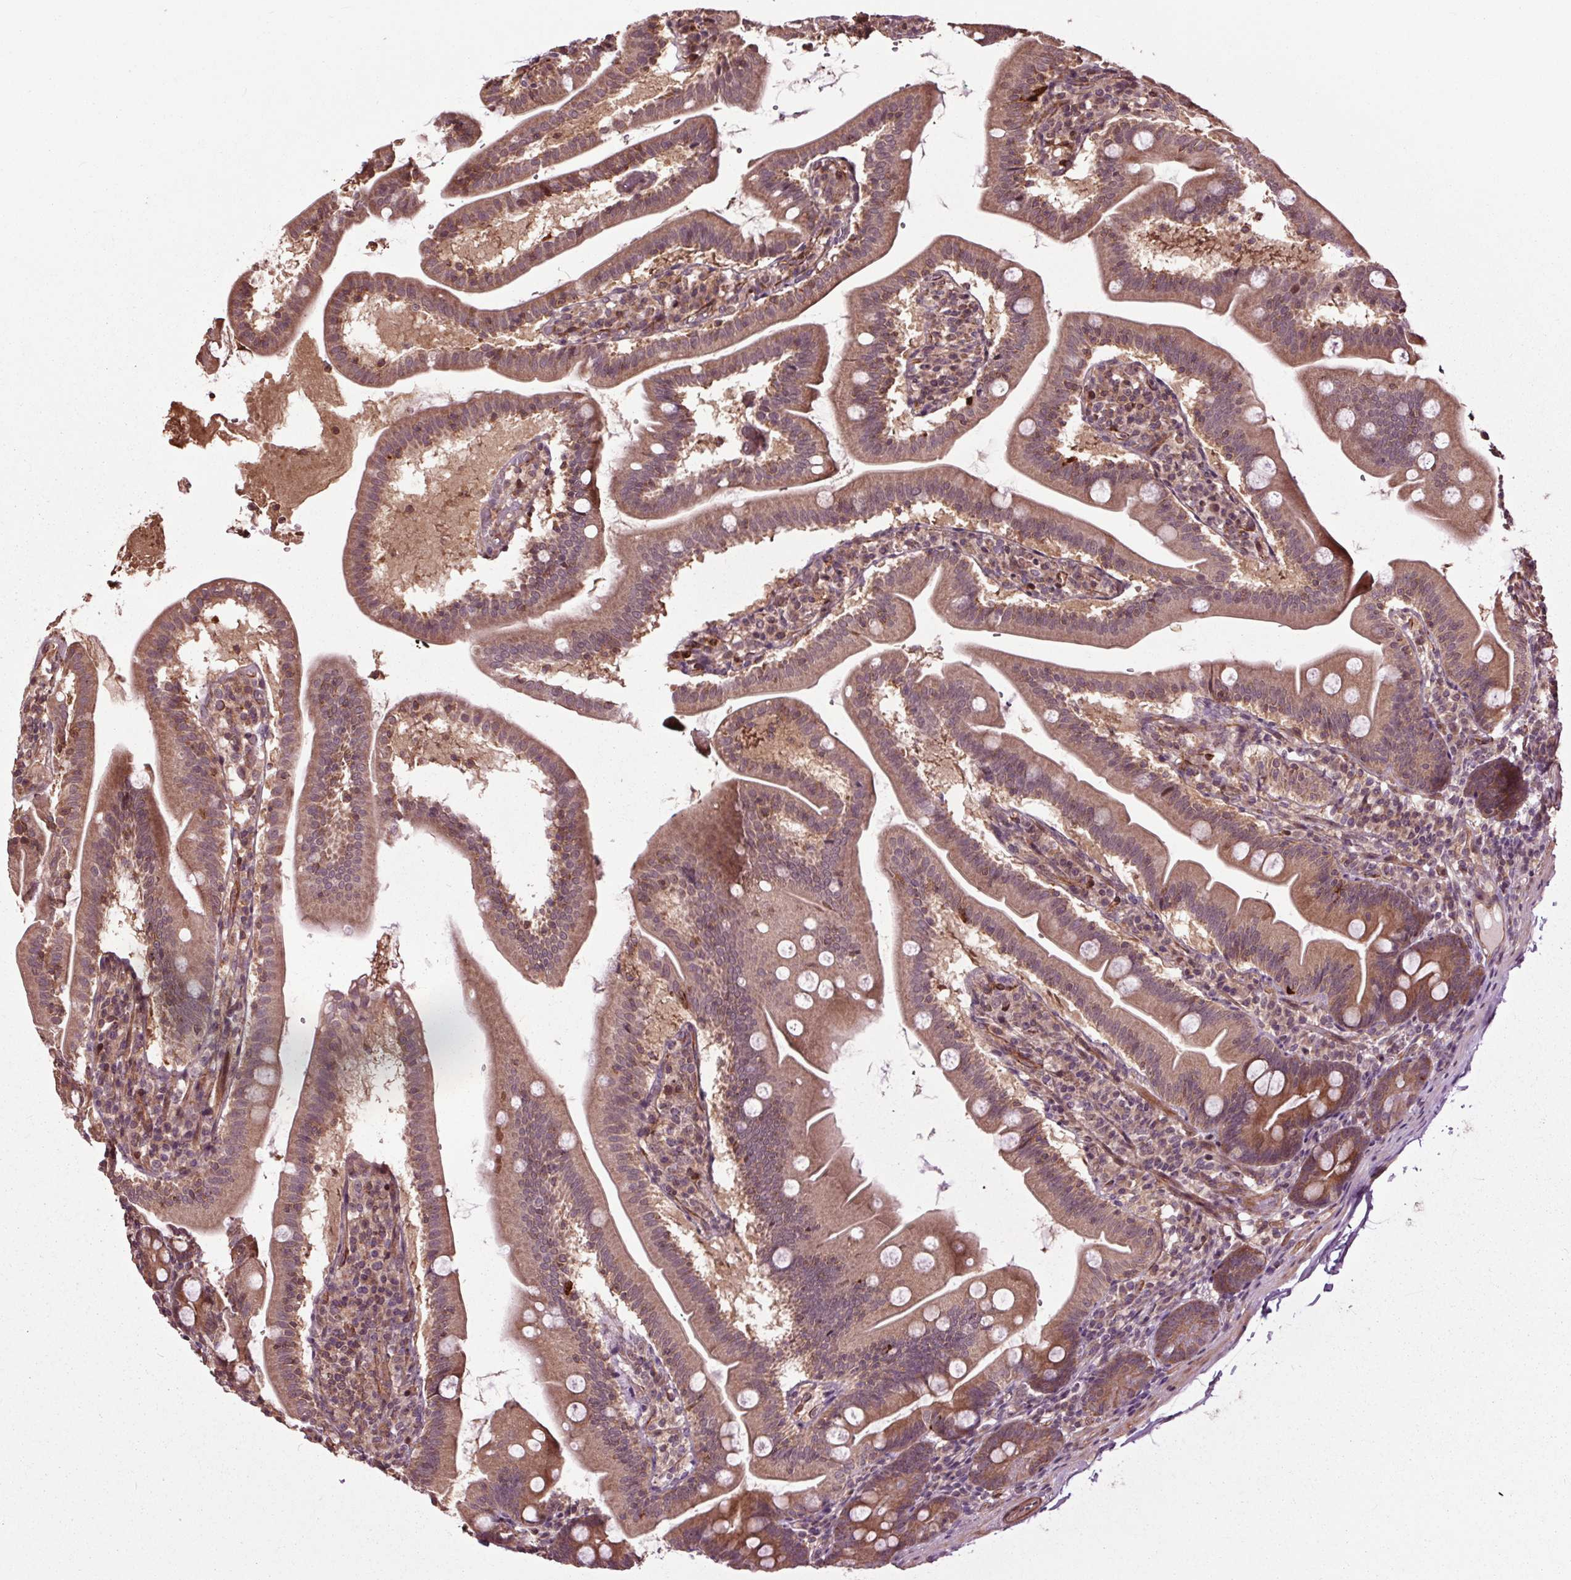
{"staining": {"intensity": "moderate", "quantity": ">75%", "location": "cytoplasmic/membranous"}, "tissue": "duodenum", "cell_type": "Glandular cells", "image_type": "normal", "snomed": [{"axis": "morphology", "description": "Normal tissue, NOS"}, {"axis": "topography", "description": "Duodenum"}], "caption": "The histopathology image shows staining of unremarkable duodenum, revealing moderate cytoplasmic/membranous protein positivity (brown color) within glandular cells. (brown staining indicates protein expression, while blue staining denotes nuclei).", "gene": "CEP95", "patient": {"sex": "female", "age": 67}}